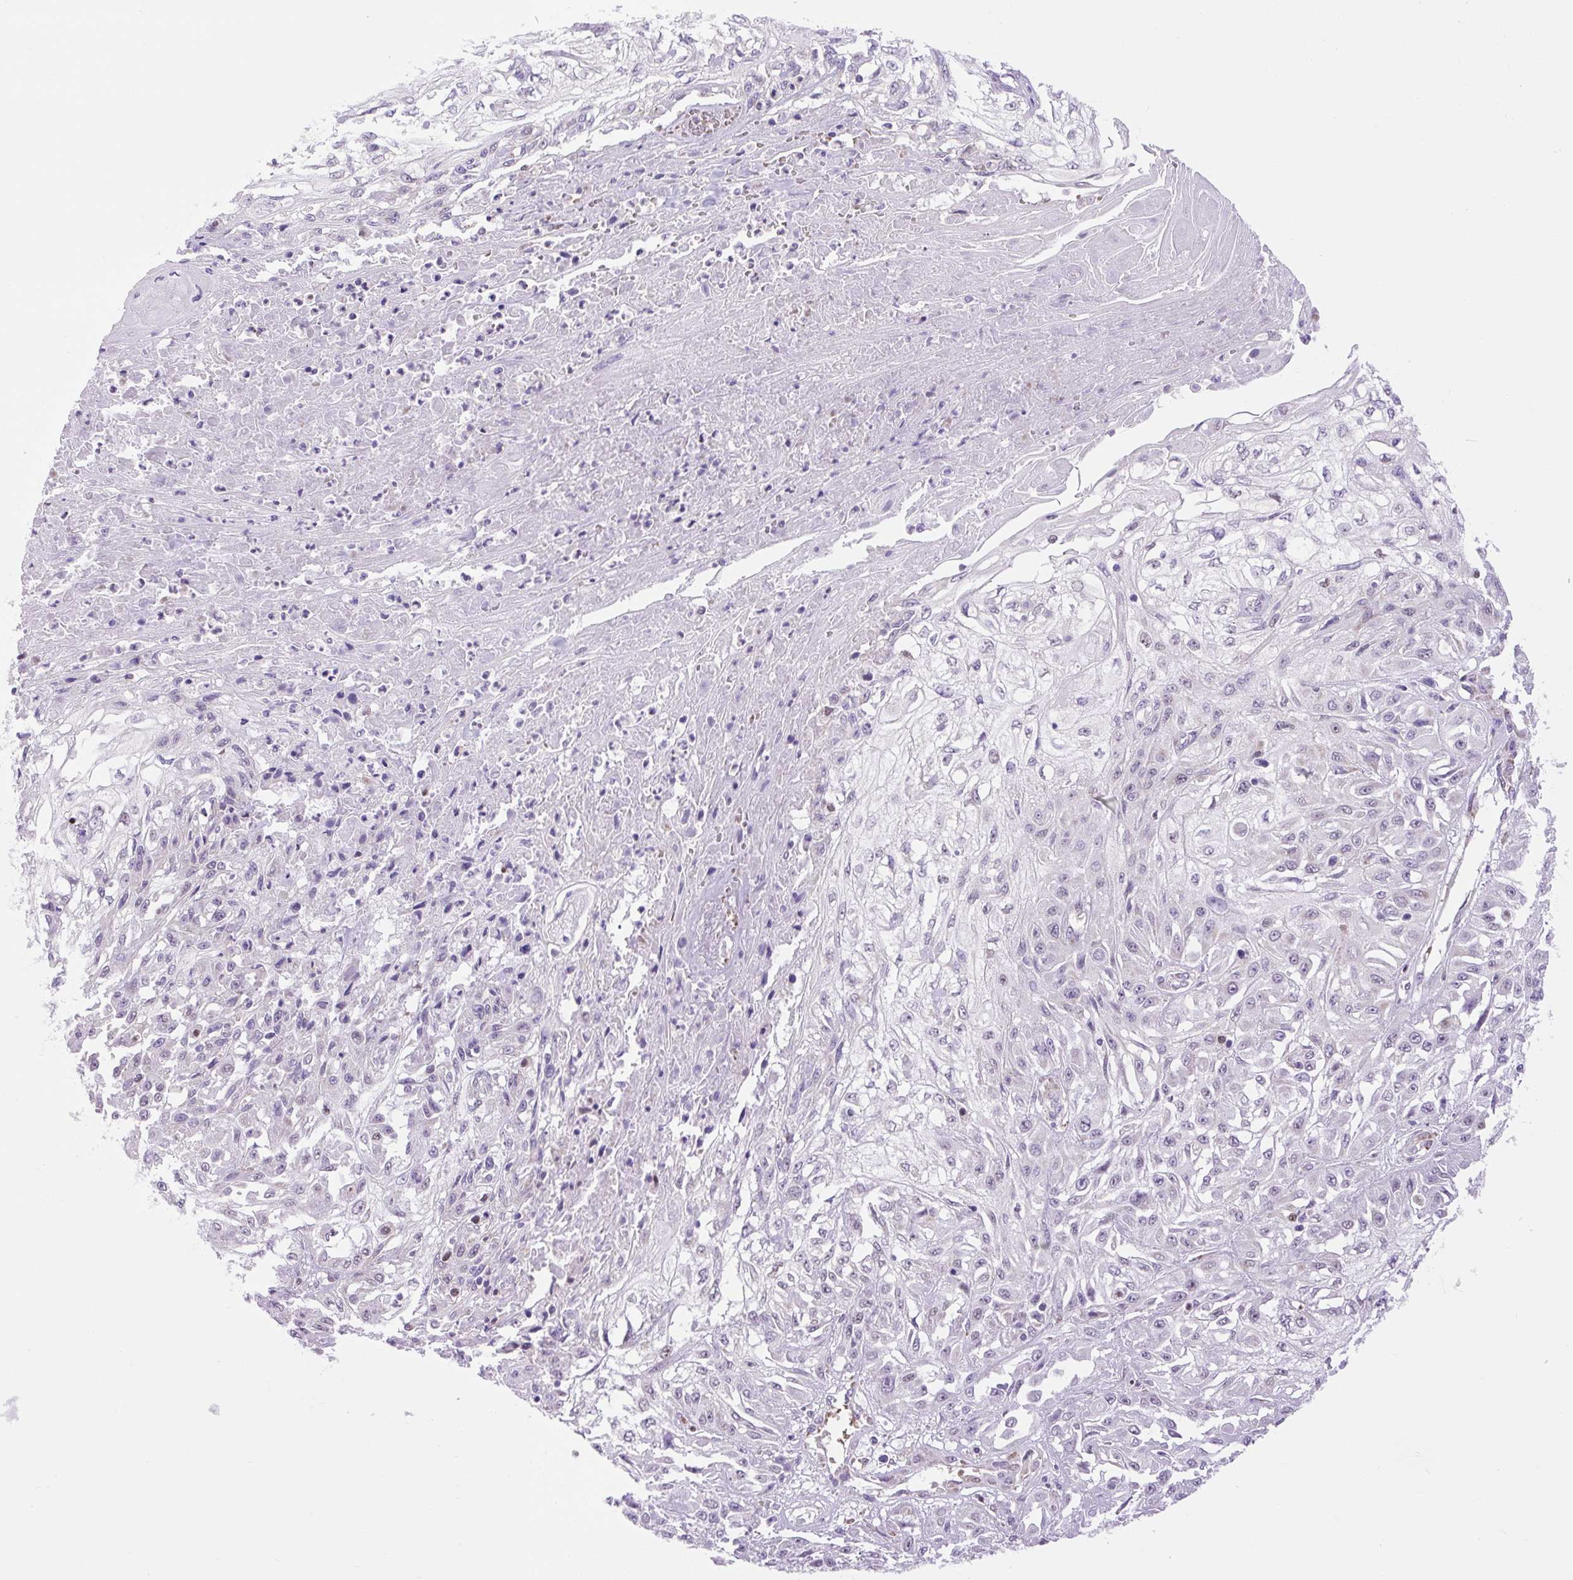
{"staining": {"intensity": "negative", "quantity": "none", "location": "none"}, "tissue": "skin cancer", "cell_type": "Tumor cells", "image_type": "cancer", "snomed": [{"axis": "morphology", "description": "Squamous cell carcinoma, NOS"}, {"axis": "morphology", "description": "Squamous cell carcinoma, metastatic, NOS"}, {"axis": "topography", "description": "Skin"}, {"axis": "topography", "description": "Lymph node"}], "caption": "There is no significant staining in tumor cells of skin cancer. (Brightfield microscopy of DAB (3,3'-diaminobenzidine) immunohistochemistry (IHC) at high magnification).", "gene": "SCO2", "patient": {"sex": "male", "age": 75}}